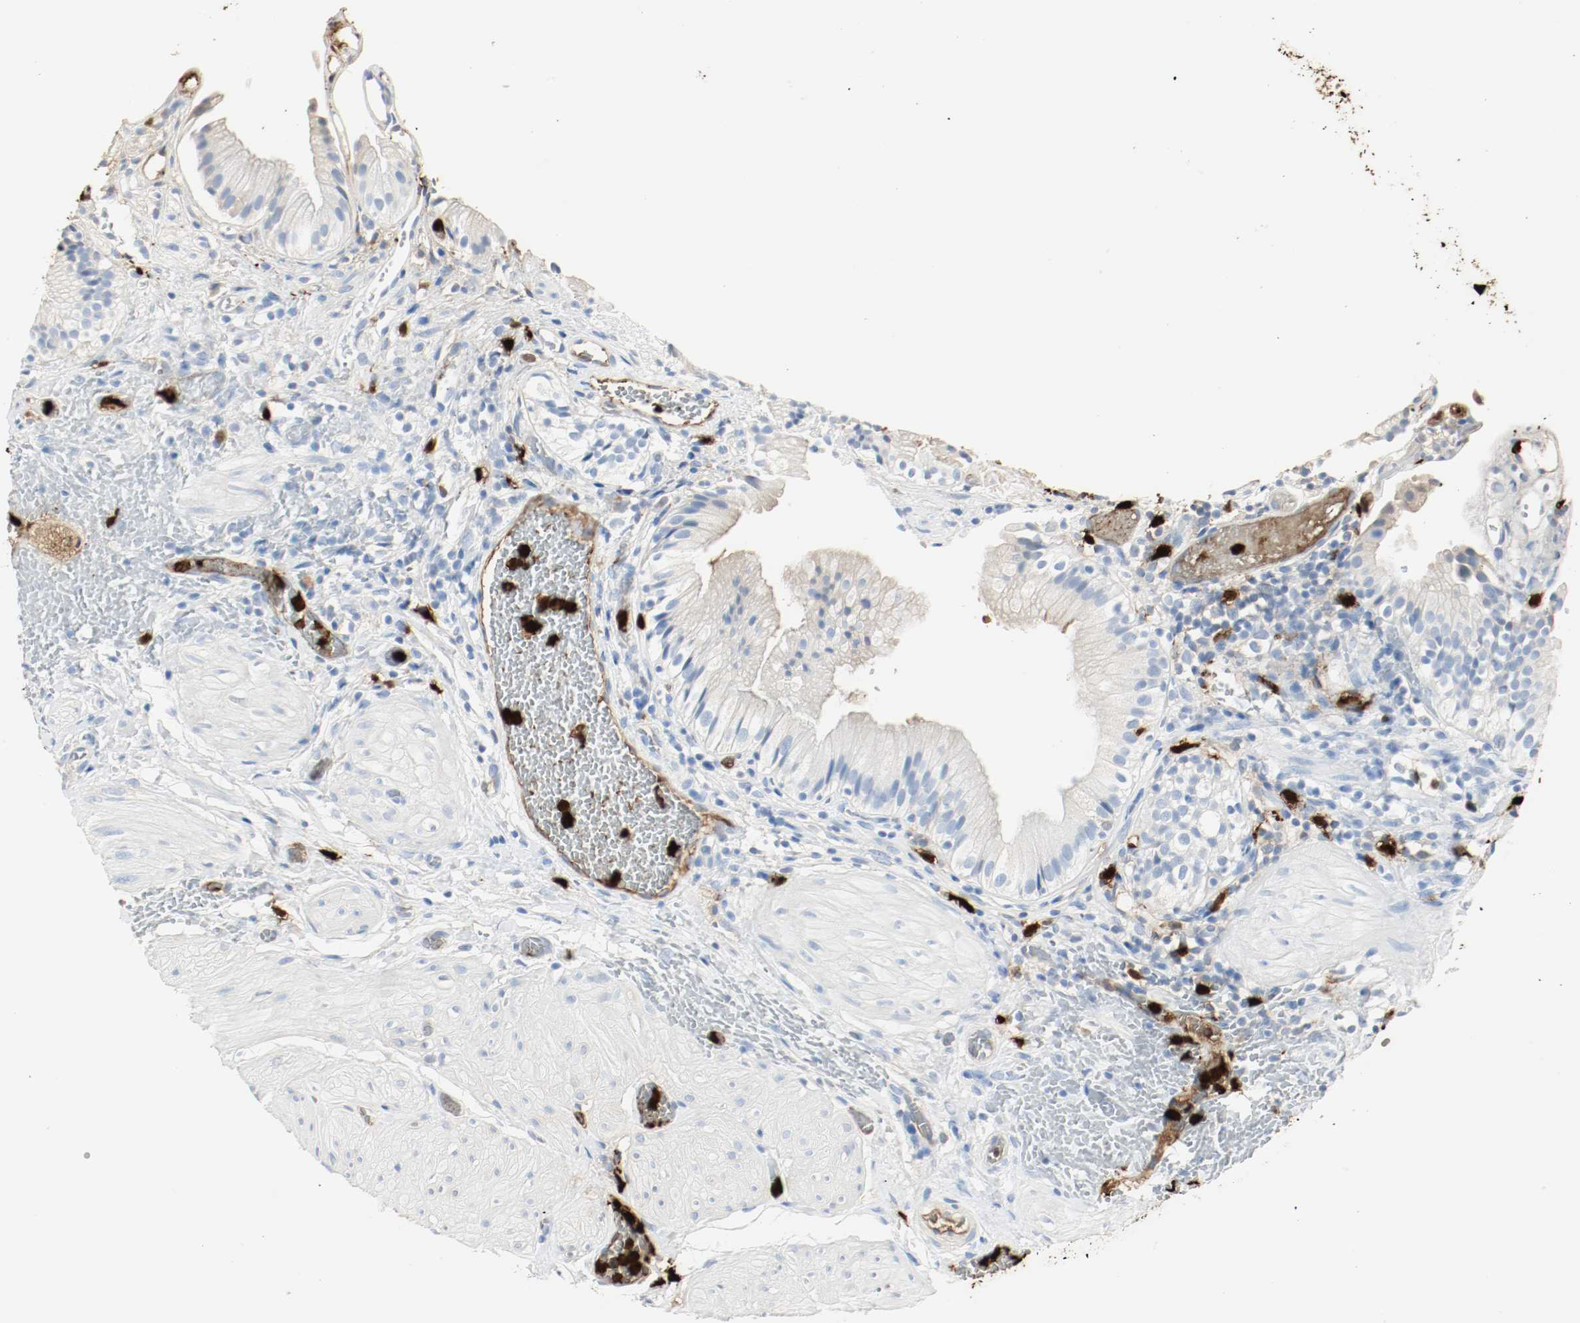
{"staining": {"intensity": "negative", "quantity": "none", "location": "none"}, "tissue": "gallbladder", "cell_type": "Glandular cells", "image_type": "normal", "snomed": [{"axis": "morphology", "description": "Normal tissue, NOS"}, {"axis": "topography", "description": "Gallbladder"}], "caption": "Immunohistochemical staining of benign gallbladder exhibits no significant expression in glandular cells.", "gene": "S100A9", "patient": {"sex": "male", "age": 65}}